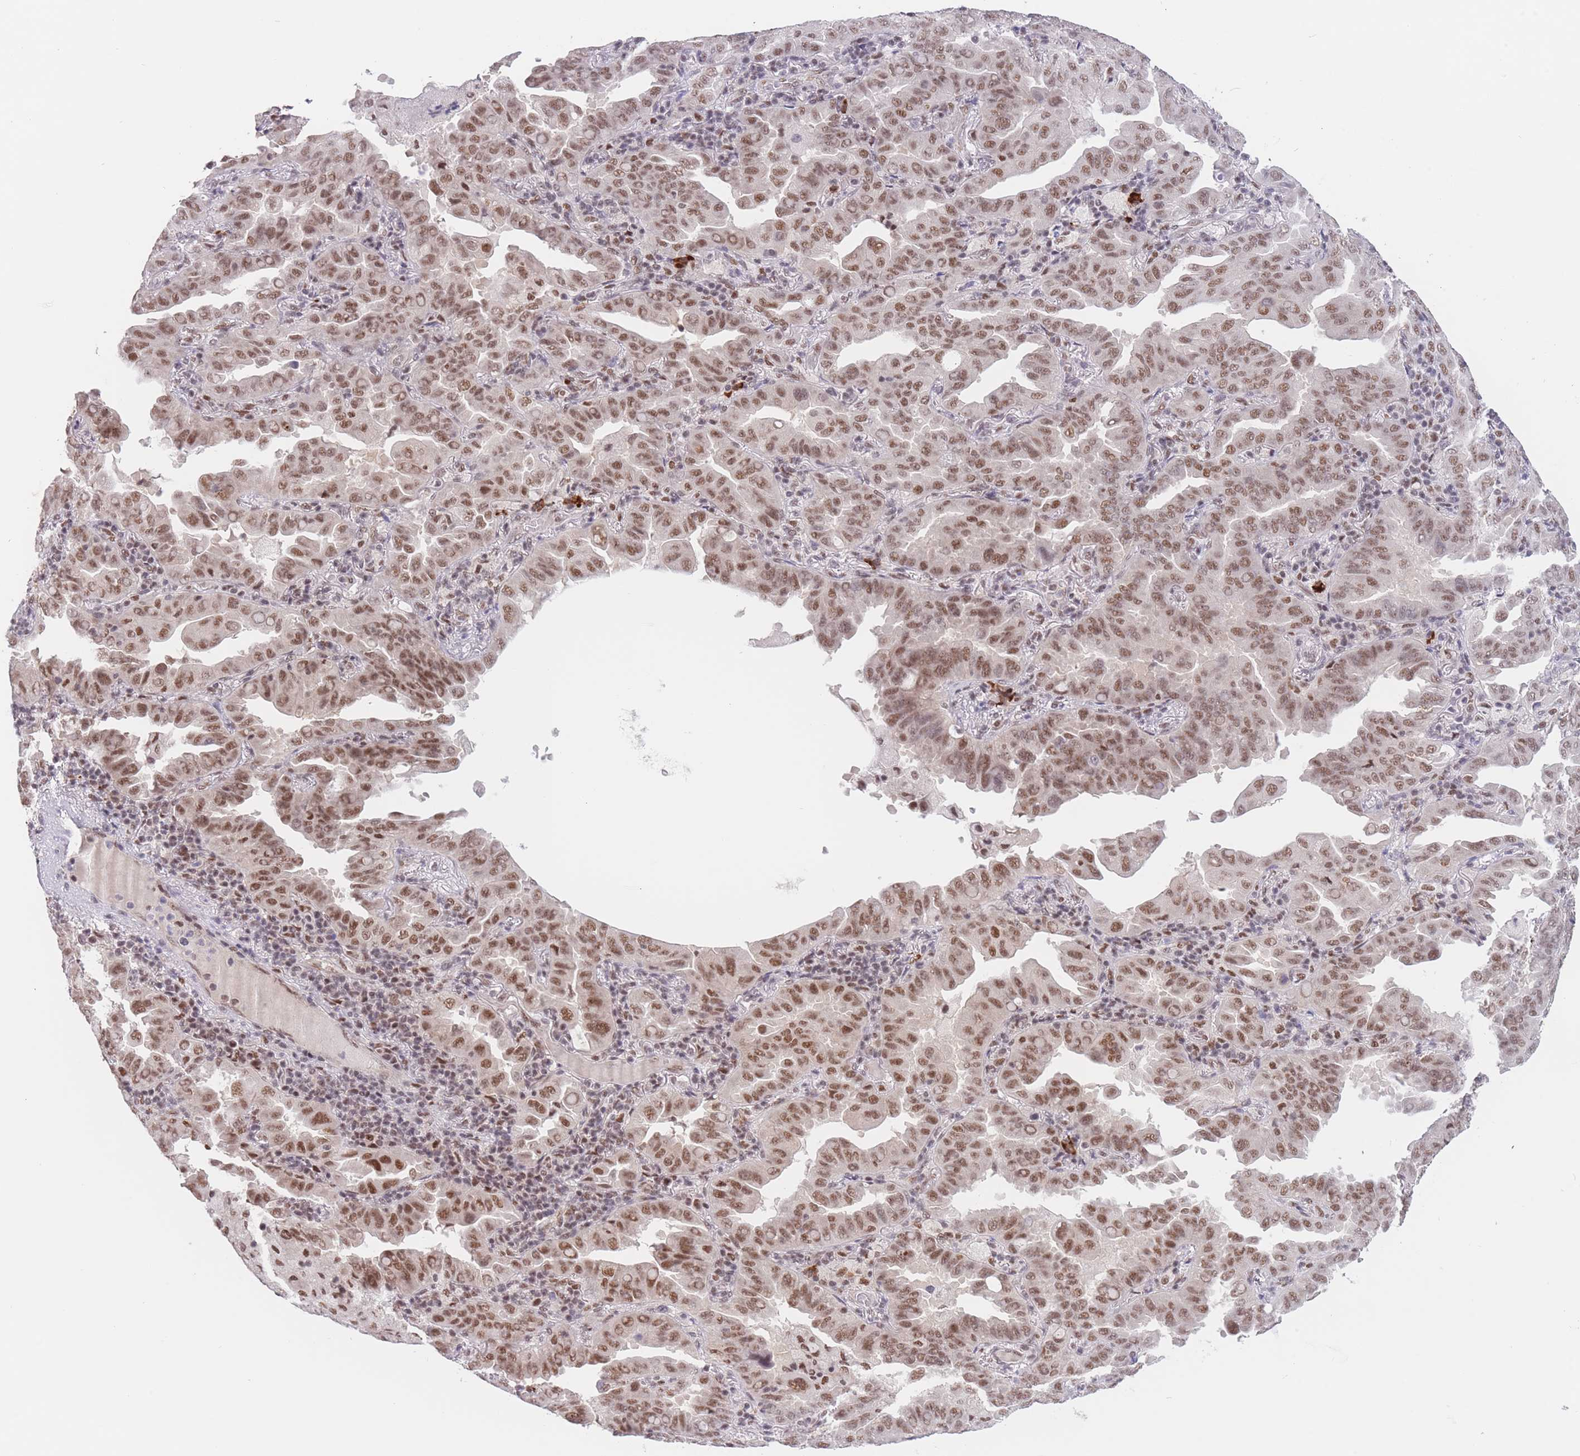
{"staining": {"intensity": "moderate", "quantity": ">75%", "location": "nuclear"}, "tissue": "lung cancer", "cell_type": "Tumor cells", "image_type": "cancer", "snomed": [{"axis": "morphology", "description": "Adenocarcinoma, NOS"}, {"axis": "topography", "description": "Lung"}], "caption": "Lung cancer (adenocarcinoma) tissue exhibits moderate nuclear positivity in about >75% of tumor cells", "gene": "SMAD9", "patient": {"sex": "male", "age": 64}}